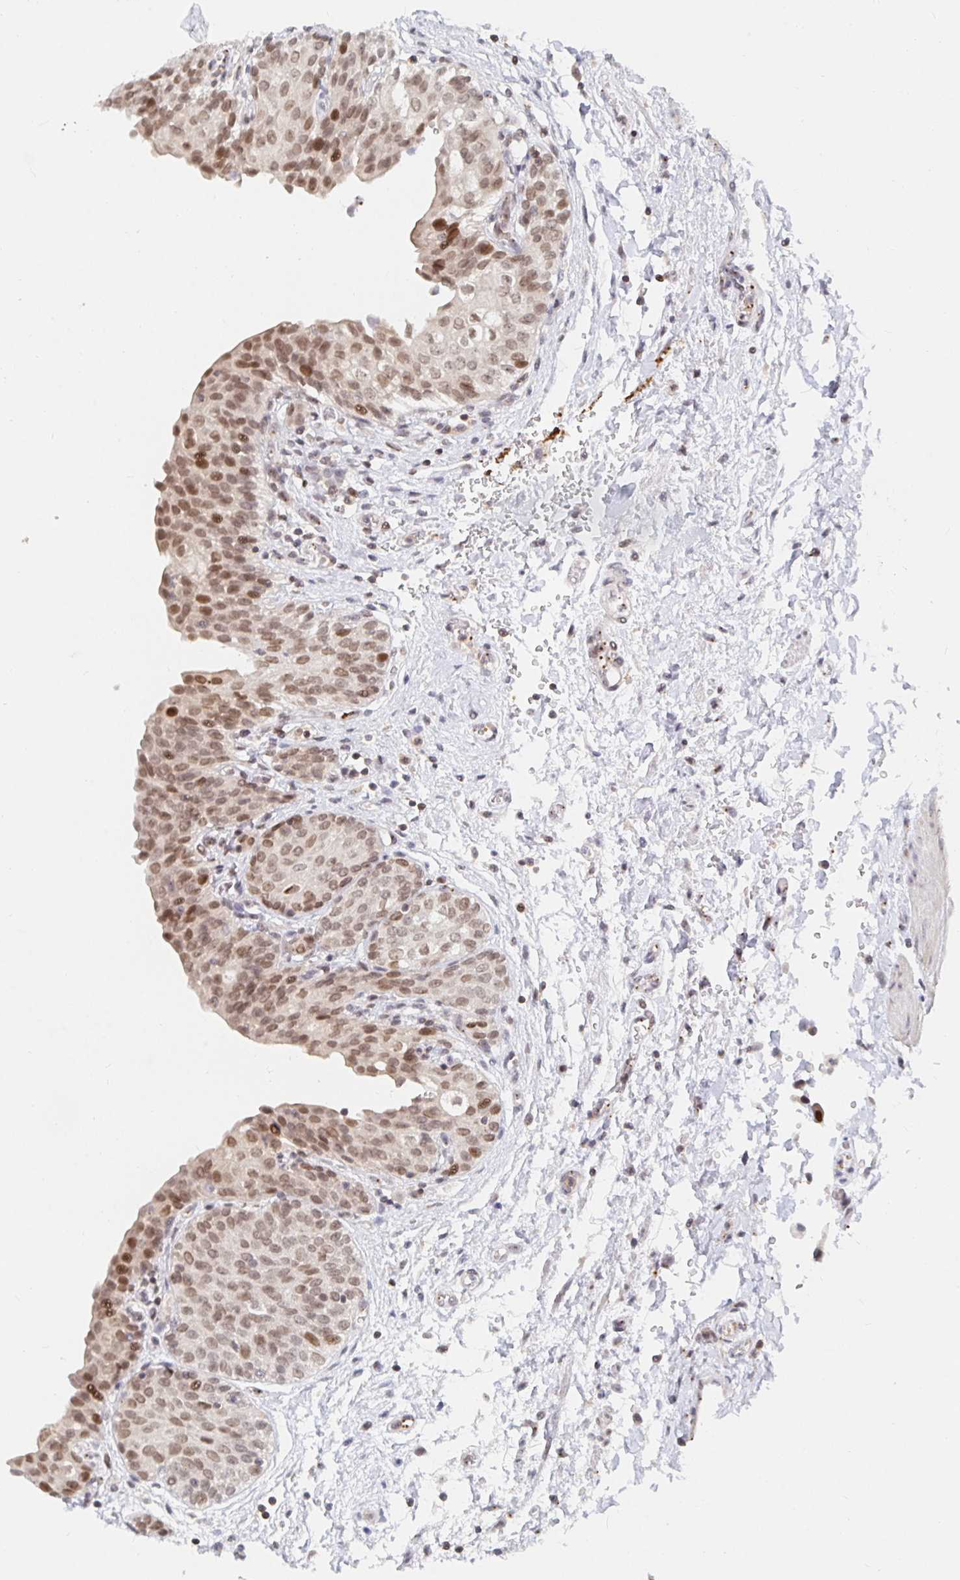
{"staining": {"intensity": "moderate", "quantity": ">75%", "location": "nuclear"}, "tissue": "urinary bladder", "cell_type": "Urothelial cells", "image_type": "normal", "snomed": [{"axis": "morphology", "description": "Normal tissue, NOS"}, {"axis": "topography", "description": "Urinary bladder"}], "caption": "Immunohistochemistry staining of normal urinary bladder, which exhibits medium levels of moderate nuclear staining in approximately >75% of urothelial cells indicating moderate nuclear protein staining. The staining was performed using DAB (3,3'-diaminobenzidine) (brown) for protein detection and nuclei were counterstained in hematoxylin (blue).", "gene": "CHD2", "patient": {"sex": "male", "age": 68}}